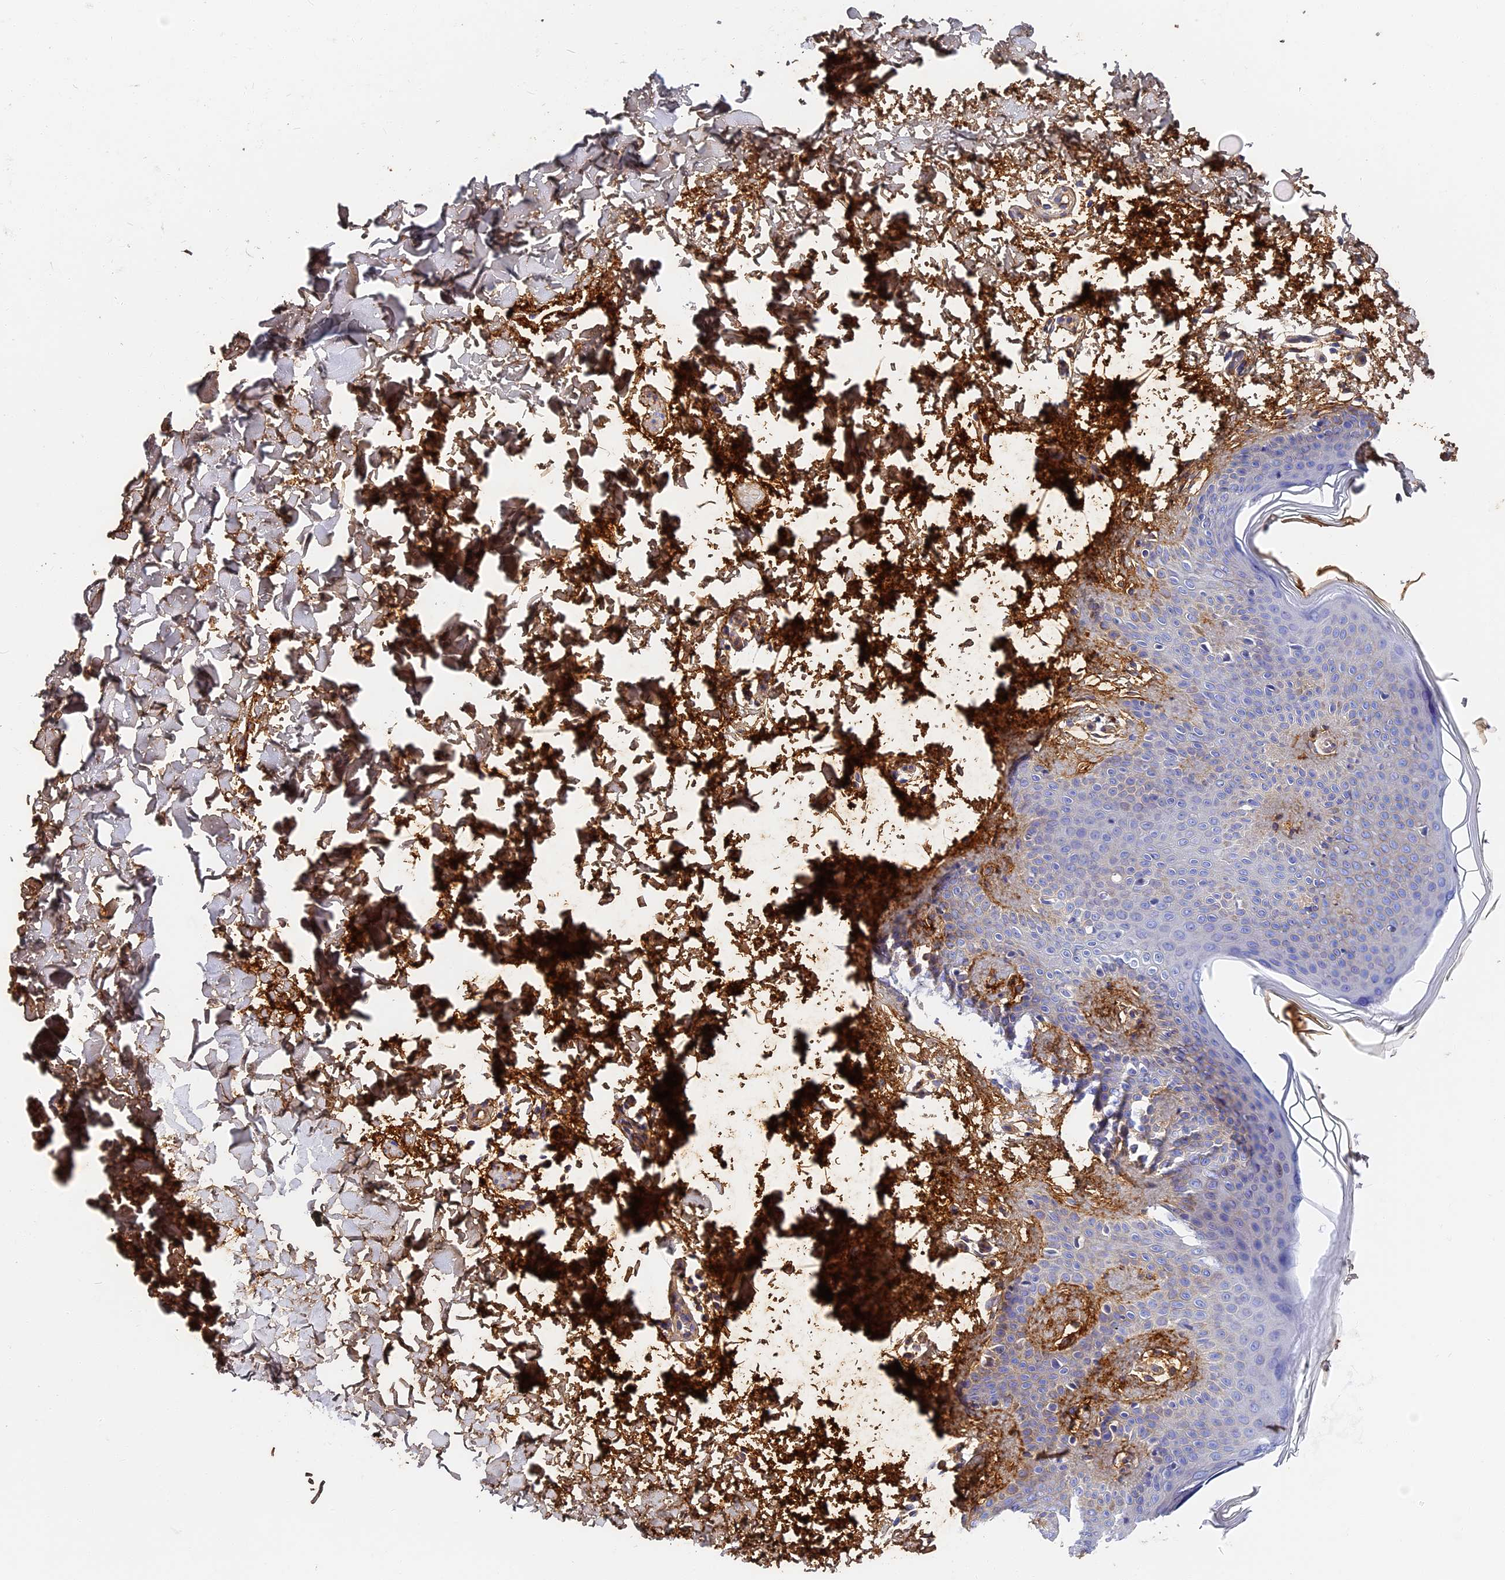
{"staining": {"intensity": "negative", "quantity": "none", "location": "none"}, "tissue": "skin", "cell_type": "Fibroblasts", "image_type": "normal", "snomed": [{"axis": "morphology", "description": "Normal tissue, NOS"}, {"axis": "topography", "description": "Skin"}], "caption": "Fibroblasts show no significant protein positivity in unremarkable skin.", "gene": "ITIH1", "patient": {"sex": "male", "age": 36}}